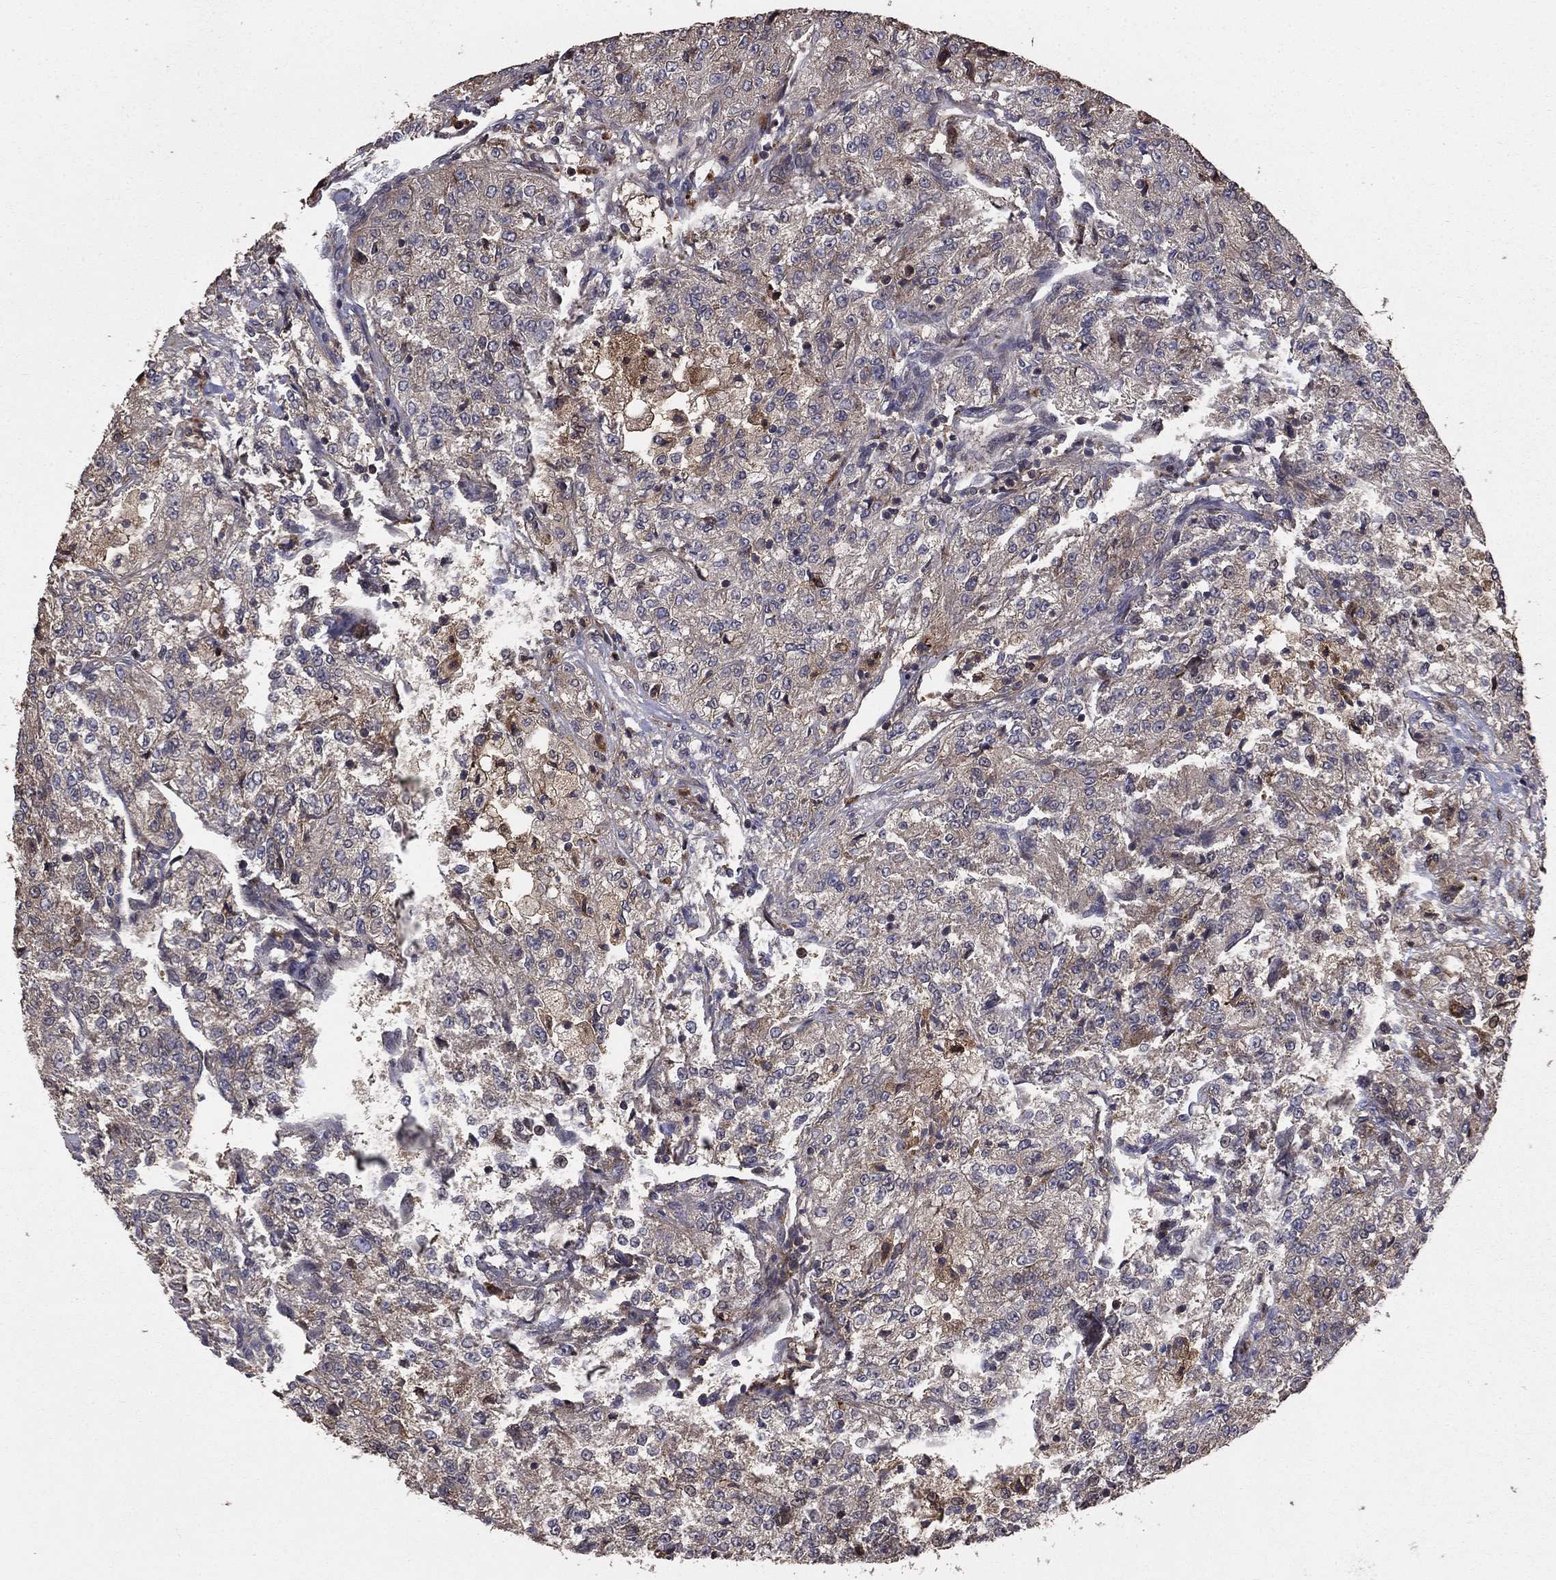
{"staining": {"intensity": "negative", "quantity": "none", "location": "none"}, "tissue": "renal cancer", "cell_type": "Tumor cells", "image_type": "cancer", "snomed": [{"axis": "morphology", "description": "Adenocarcinoma, NOS"}, {"axis": "topography", "description": "Kidney"}], "caption": "Adenocarcinoma (renal) was stained to show a protein in brown. There is no significant positivity in tumor cells.", "gene": "GYG1", "patient": {"sex": "female", "age": 63}}